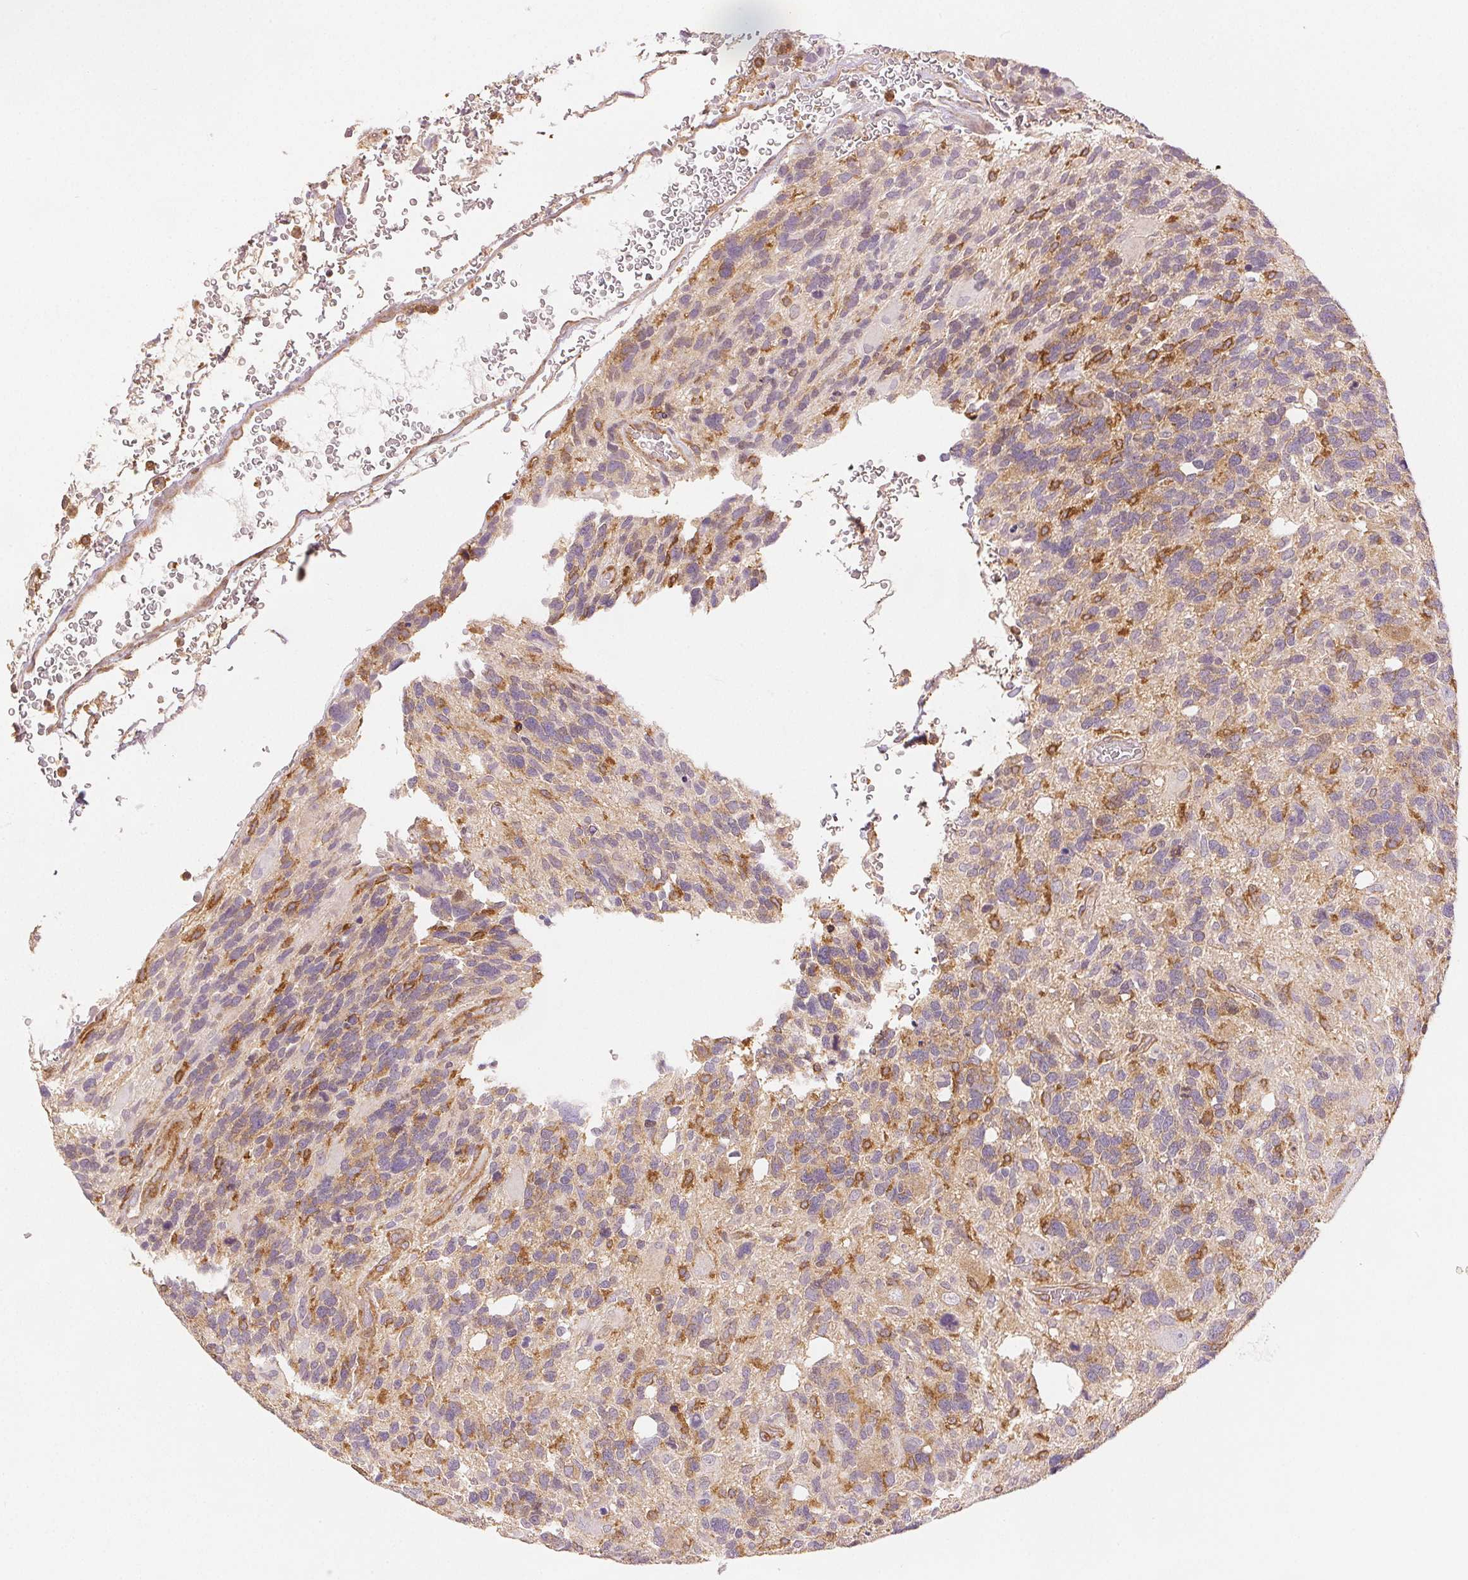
{"staining": {"intensity": "moderate", "quantity": "<25%", "location": "cytoplasmic/membranous"}, "tissue": "glioma", "cell_type": "Tumor cells", "image_type": "cancer", "snomed": [{"axis": "morphology", "description": "Glioma, malignant, High grade"}, {"axis": "topography", "description": "Brain"}], "caption": "Glioma stained with a protein marker reveals moderate staining in tumor cells.", "gene": "DIAPH2", "patient": {"sex": "male", "age": 49}}